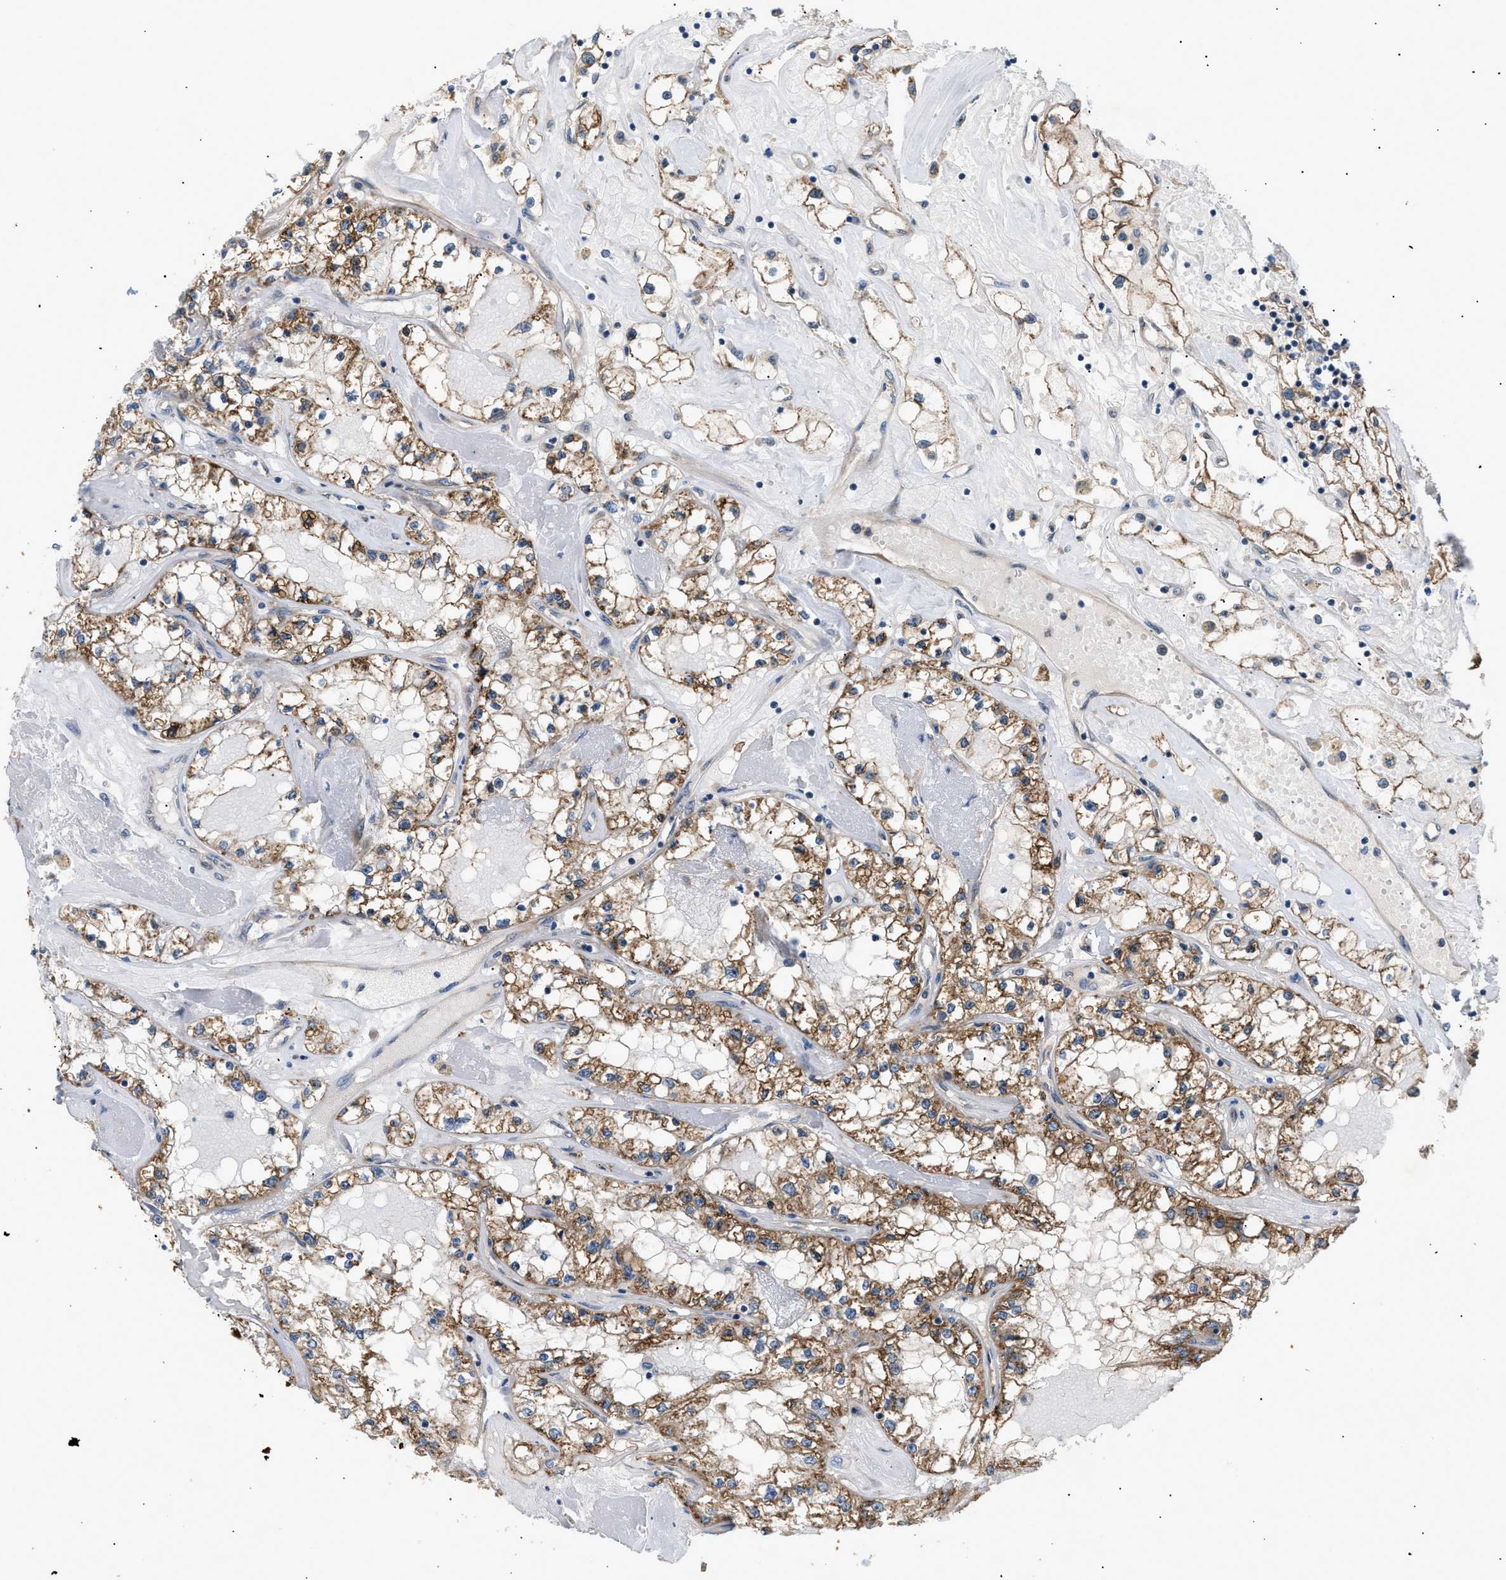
{"staining": {"intensity": "moderate", "quantity": ">75%", "location": "cytoplasmic/membranous"}, "tissue": "renal cancer", "cell_type": "Tumor cells", "image_type": "cancer", "snomed": [{"axis": "morphology", "description": "Adenocarcinoma, NOS"}, {"axis": "topography", "description": "Kidney"}], "caption": "DAB (3,3'-diaminobenzidine) immunohistochemical staining of human renal adenocarcinoma shows moderate cytoplasmic/membranous protein staining in about >75% of tumor cells.", "gene": "LYSMD3", "patient": {"sex": "male", "age": 56}}